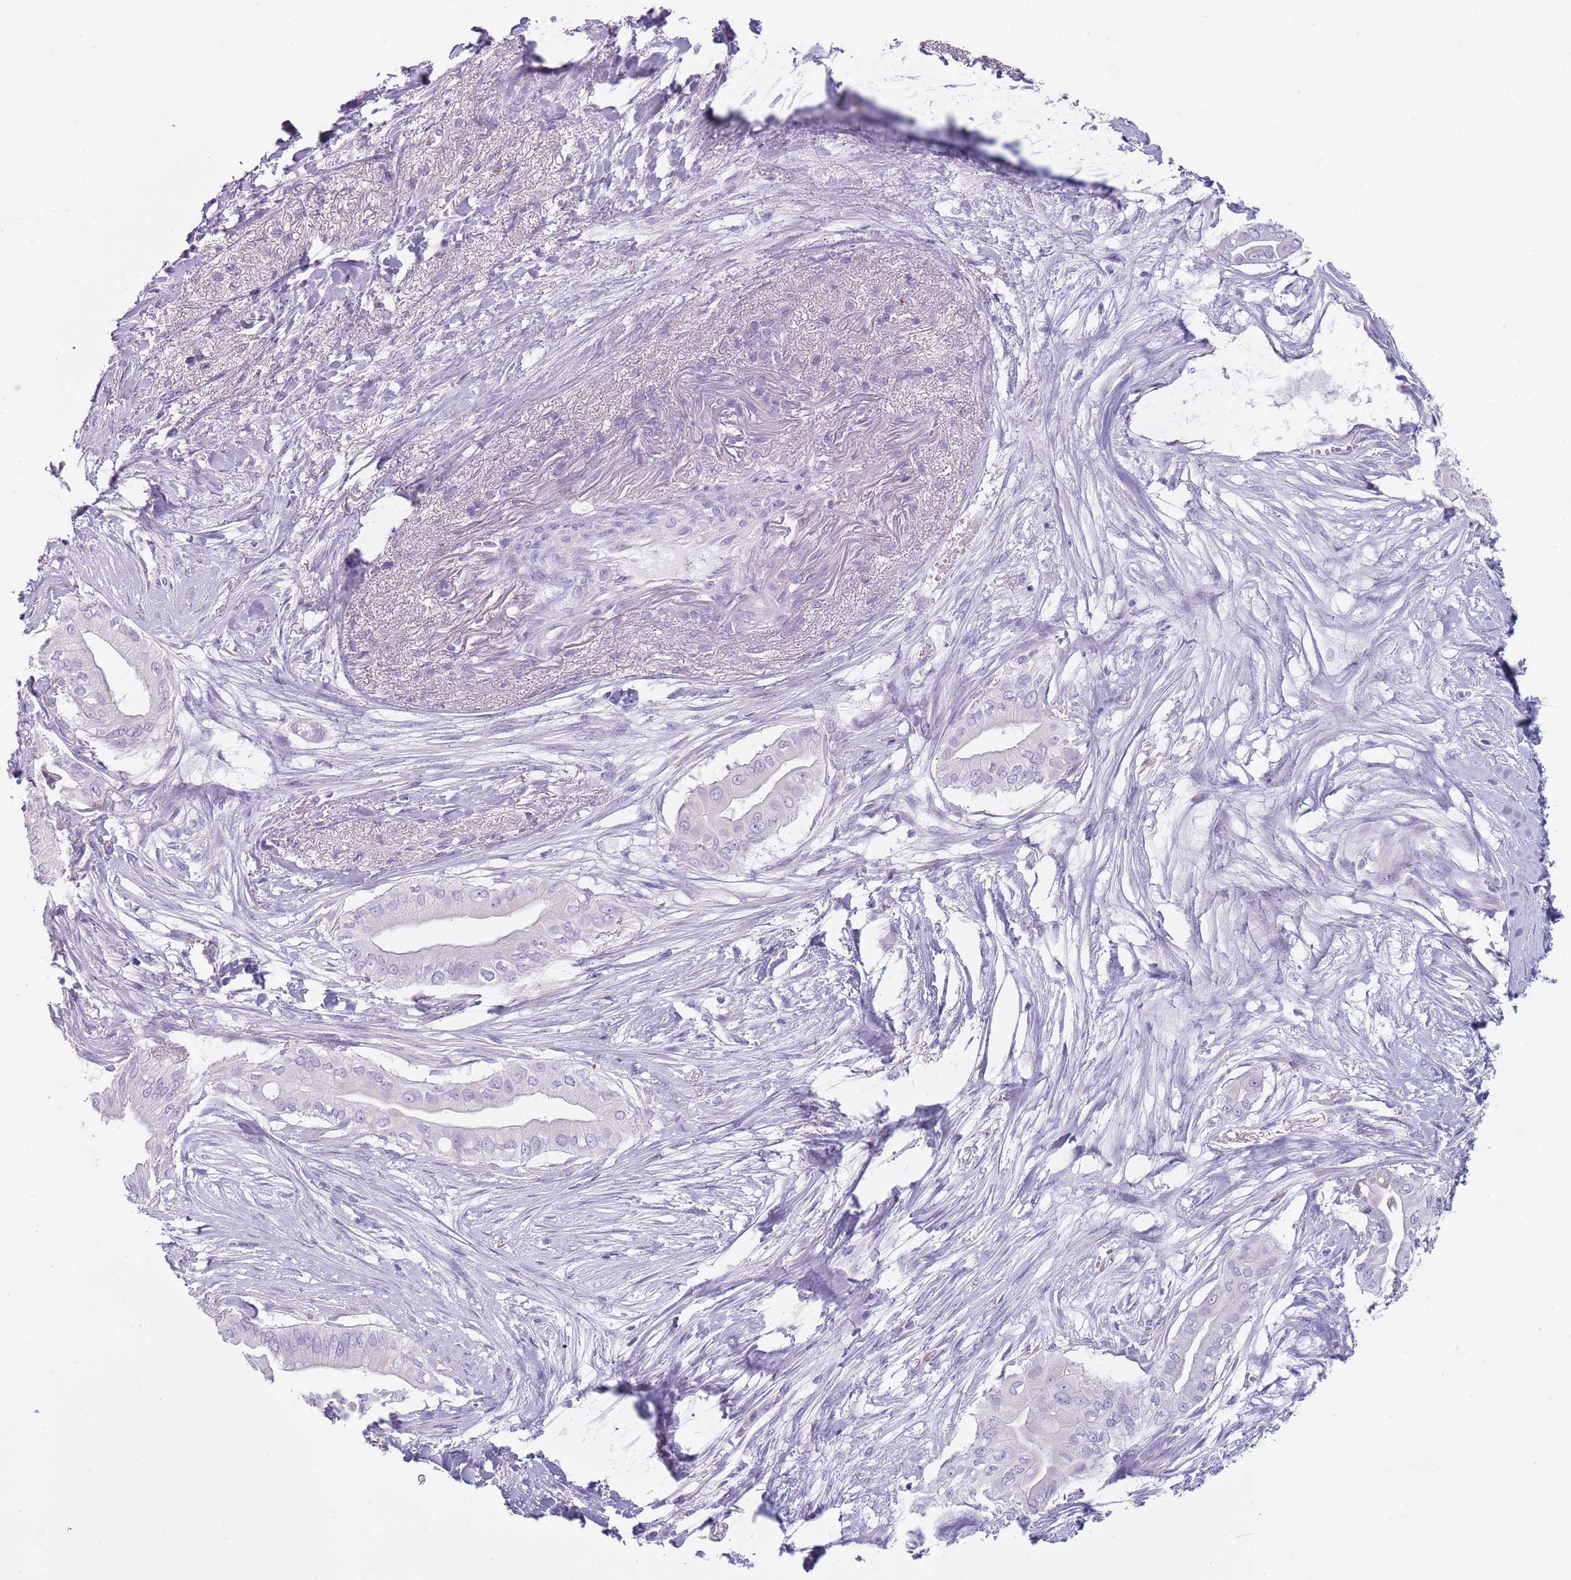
{"staining": {"intensity": "negative", "quantity": "none", "location": "none"}, "tissue": "pancreatic cancer", "cell_type": "Tumor cells", "image_type": "cancer", "snomed": [{"axis": "morphology", "description": "Adenocarcinoma, NOS"}, {"axis": "topography", "description": "Pancreas"}], "caption": "The histopathology image demonstrates no significant positivity in tumor cells of adenocarcinoma (pancreatic).", "gene": "NBPF20", "patient": {"sex": "male", "age": 71}}